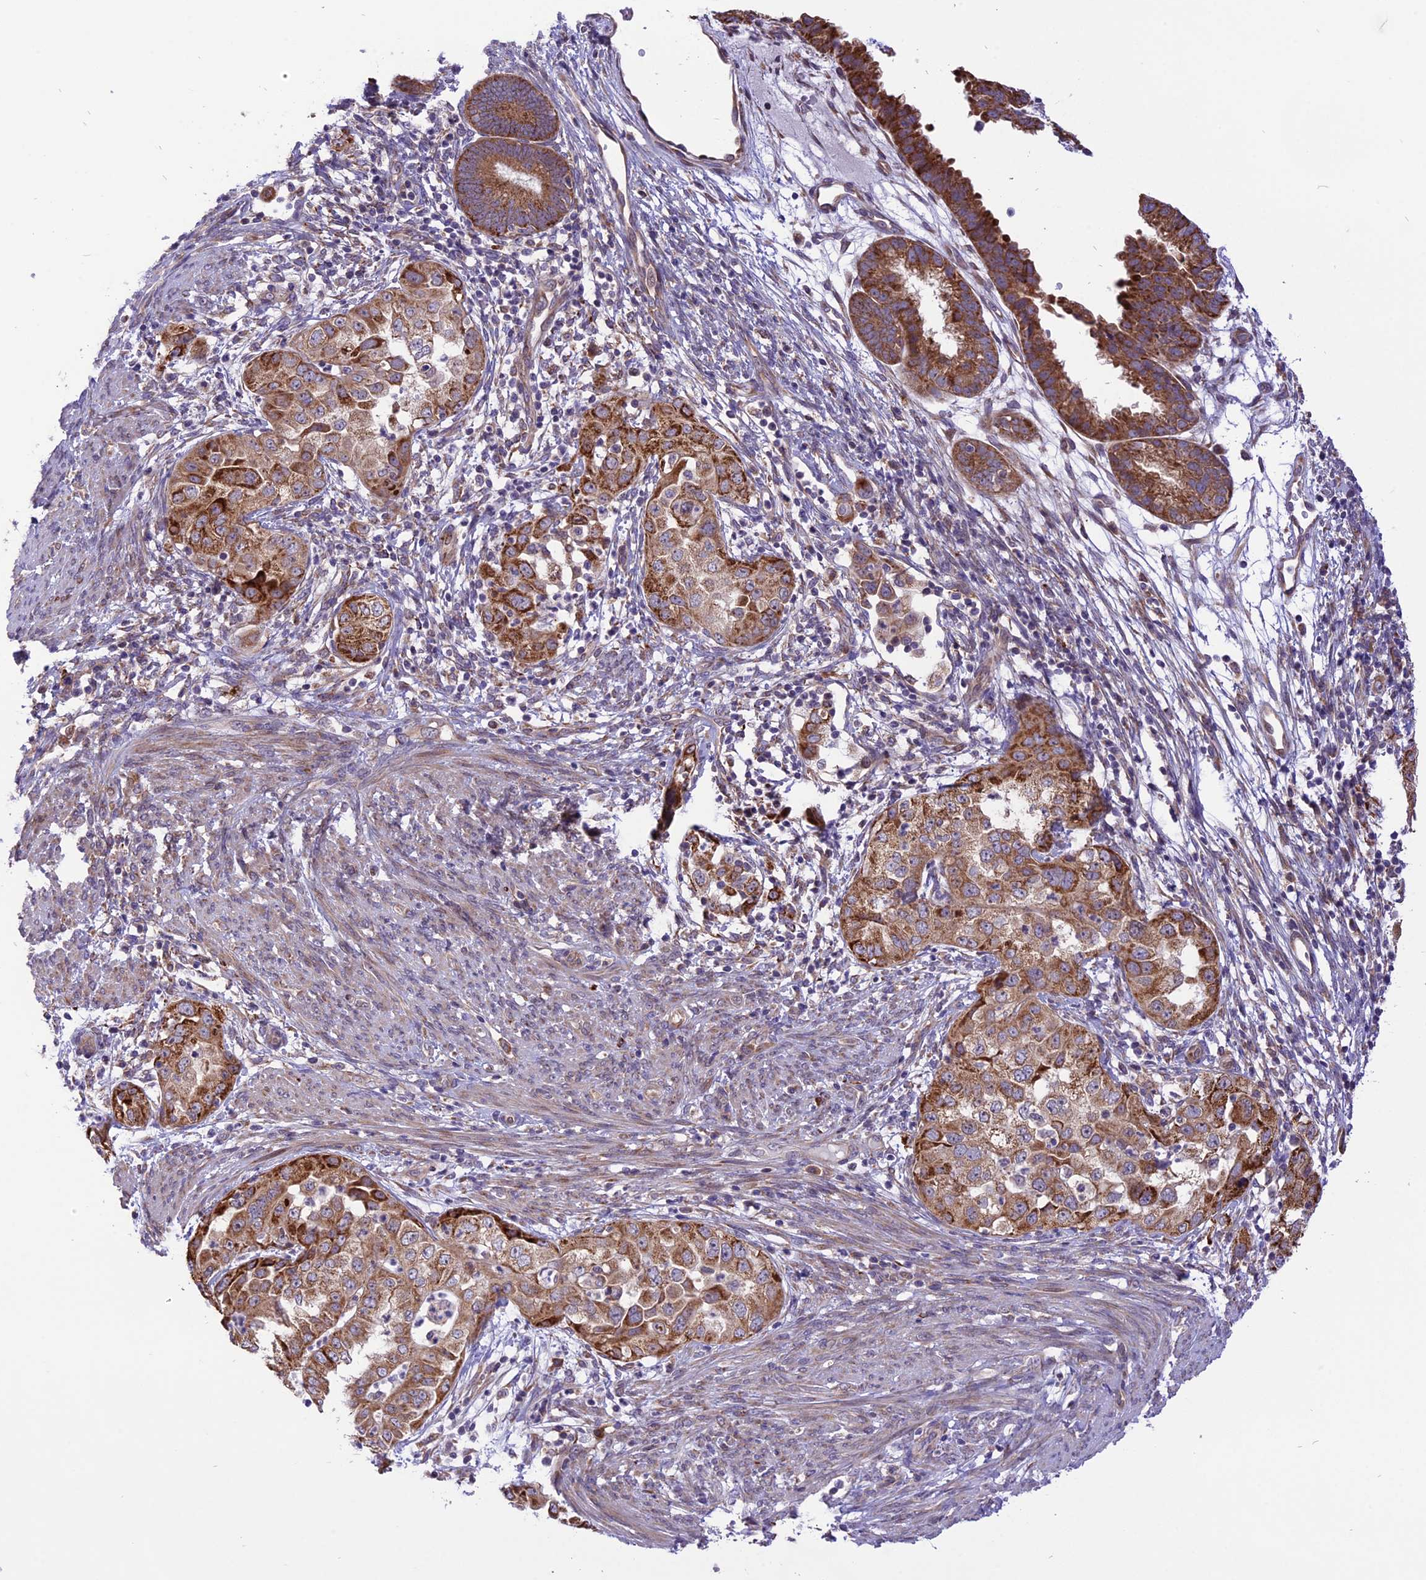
{"staining": {"intensity": "moderate", "quantity": ">75%", "location": "cytoplasmic/membranous"}, "tissue": "endometrial cancer", "cell_type": "Tumor cells", "image_type": "cancer", "snomed": [{"axis": "morphology", "description": "Adenocarcinoma, NOS"}, {"axis": "topography", "description": "Endometrium"}], "caption": "A brown stain labels moderate cytoplasmic/membranous expression of a protein in endometrial cancer (adenocarcinoma) tumor cells.", "gene": "ARMCX6", "patient": {"sex": "female", "age": 85}}